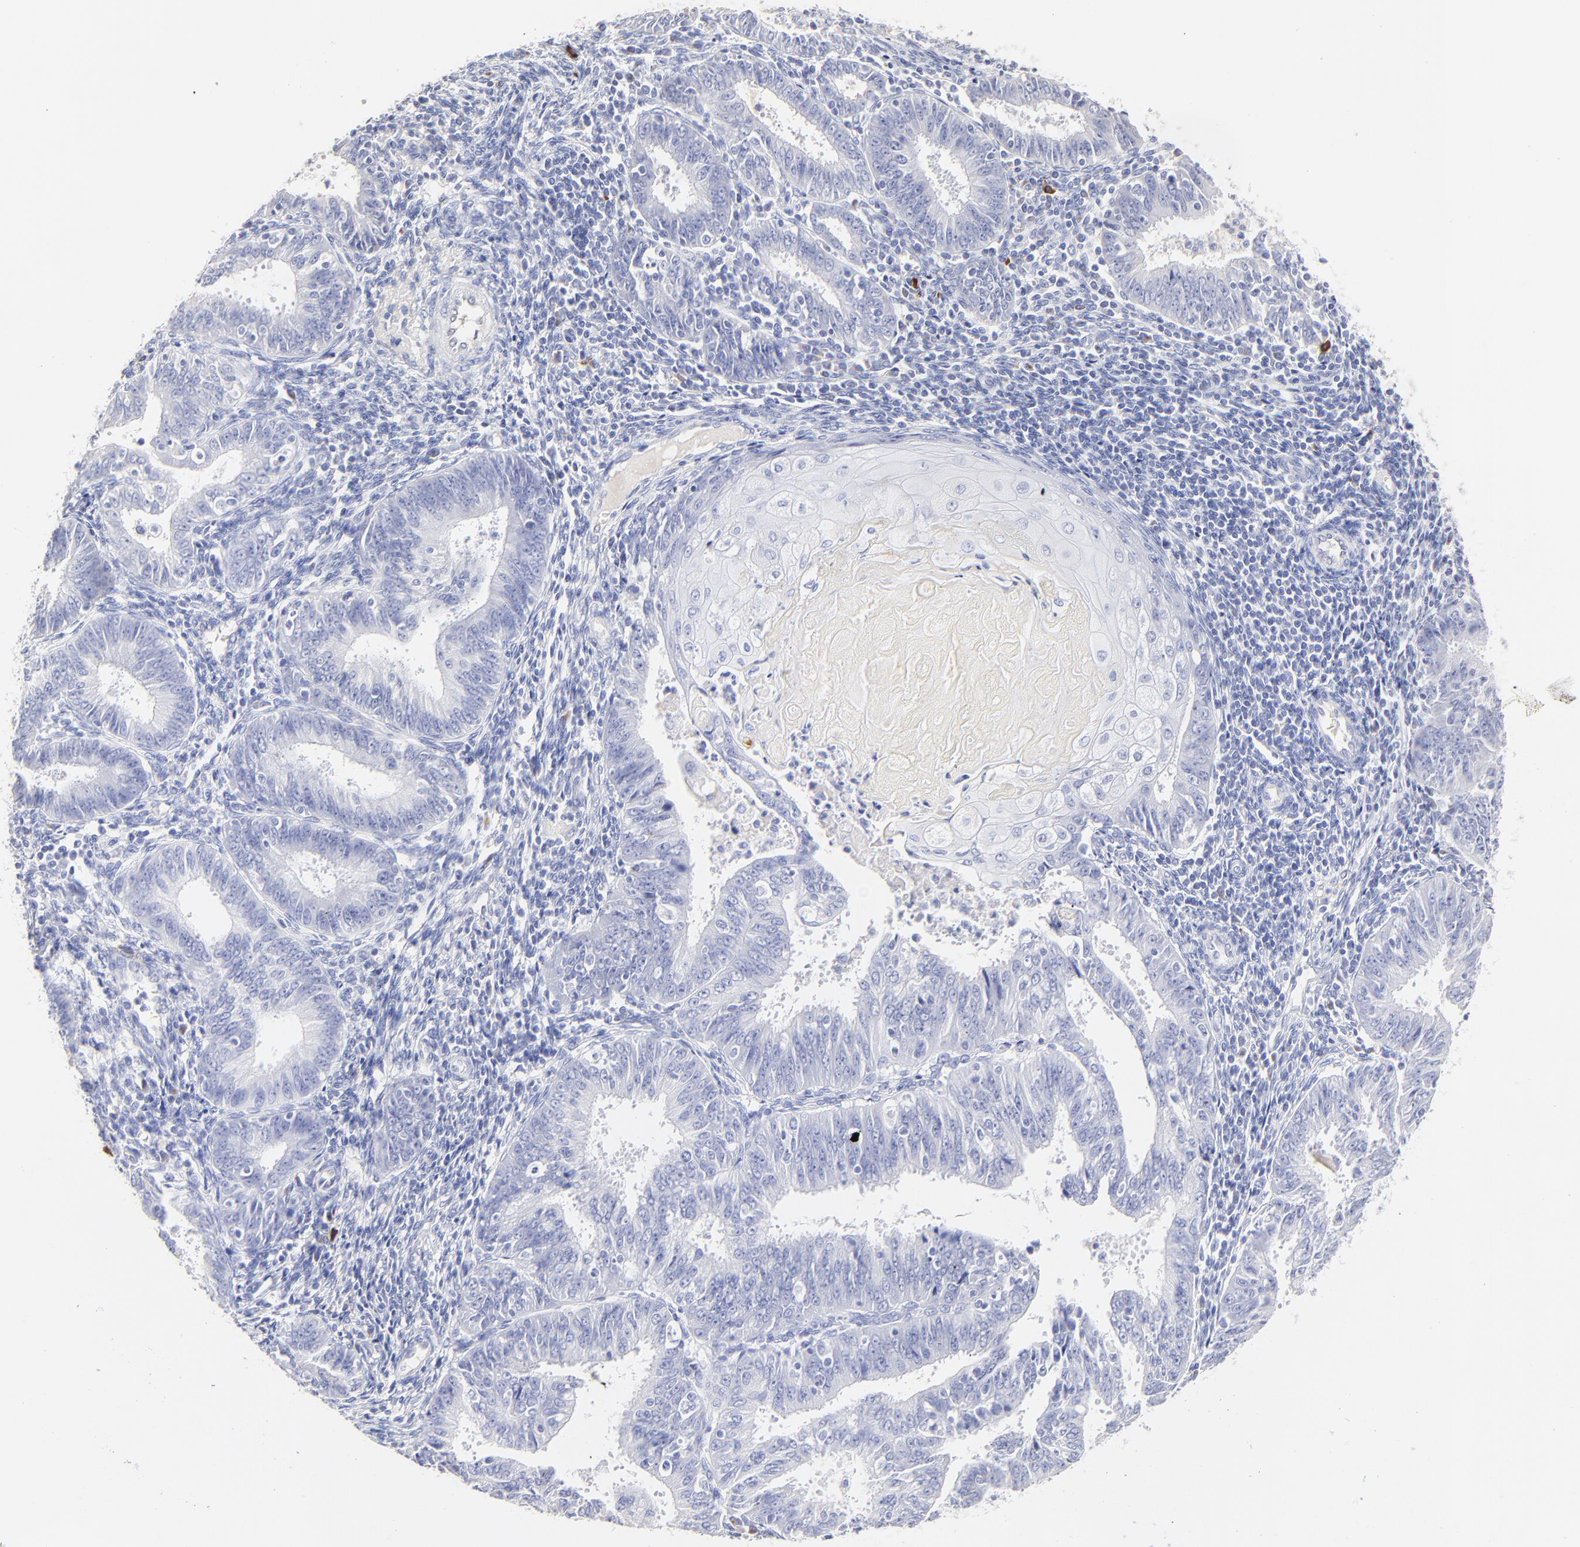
{"staining": {"intensity": "negative", "quantity": "none", "location": "none"}, "tissue": "endometrial cancer", "cell_type": "Tumor cells", "image_type": "cancer", "snomed": [{"axis": "morphology", "description": "Adenocarcinoma, NOS"}, {"axis": "topography", "description": "Endometrium"}], "caption": "The image displays no staining of tumor cells in adenocarcinoma (endometrial).", "gene": "ASB9", "patient": {"sex": "female", "age": 42}}